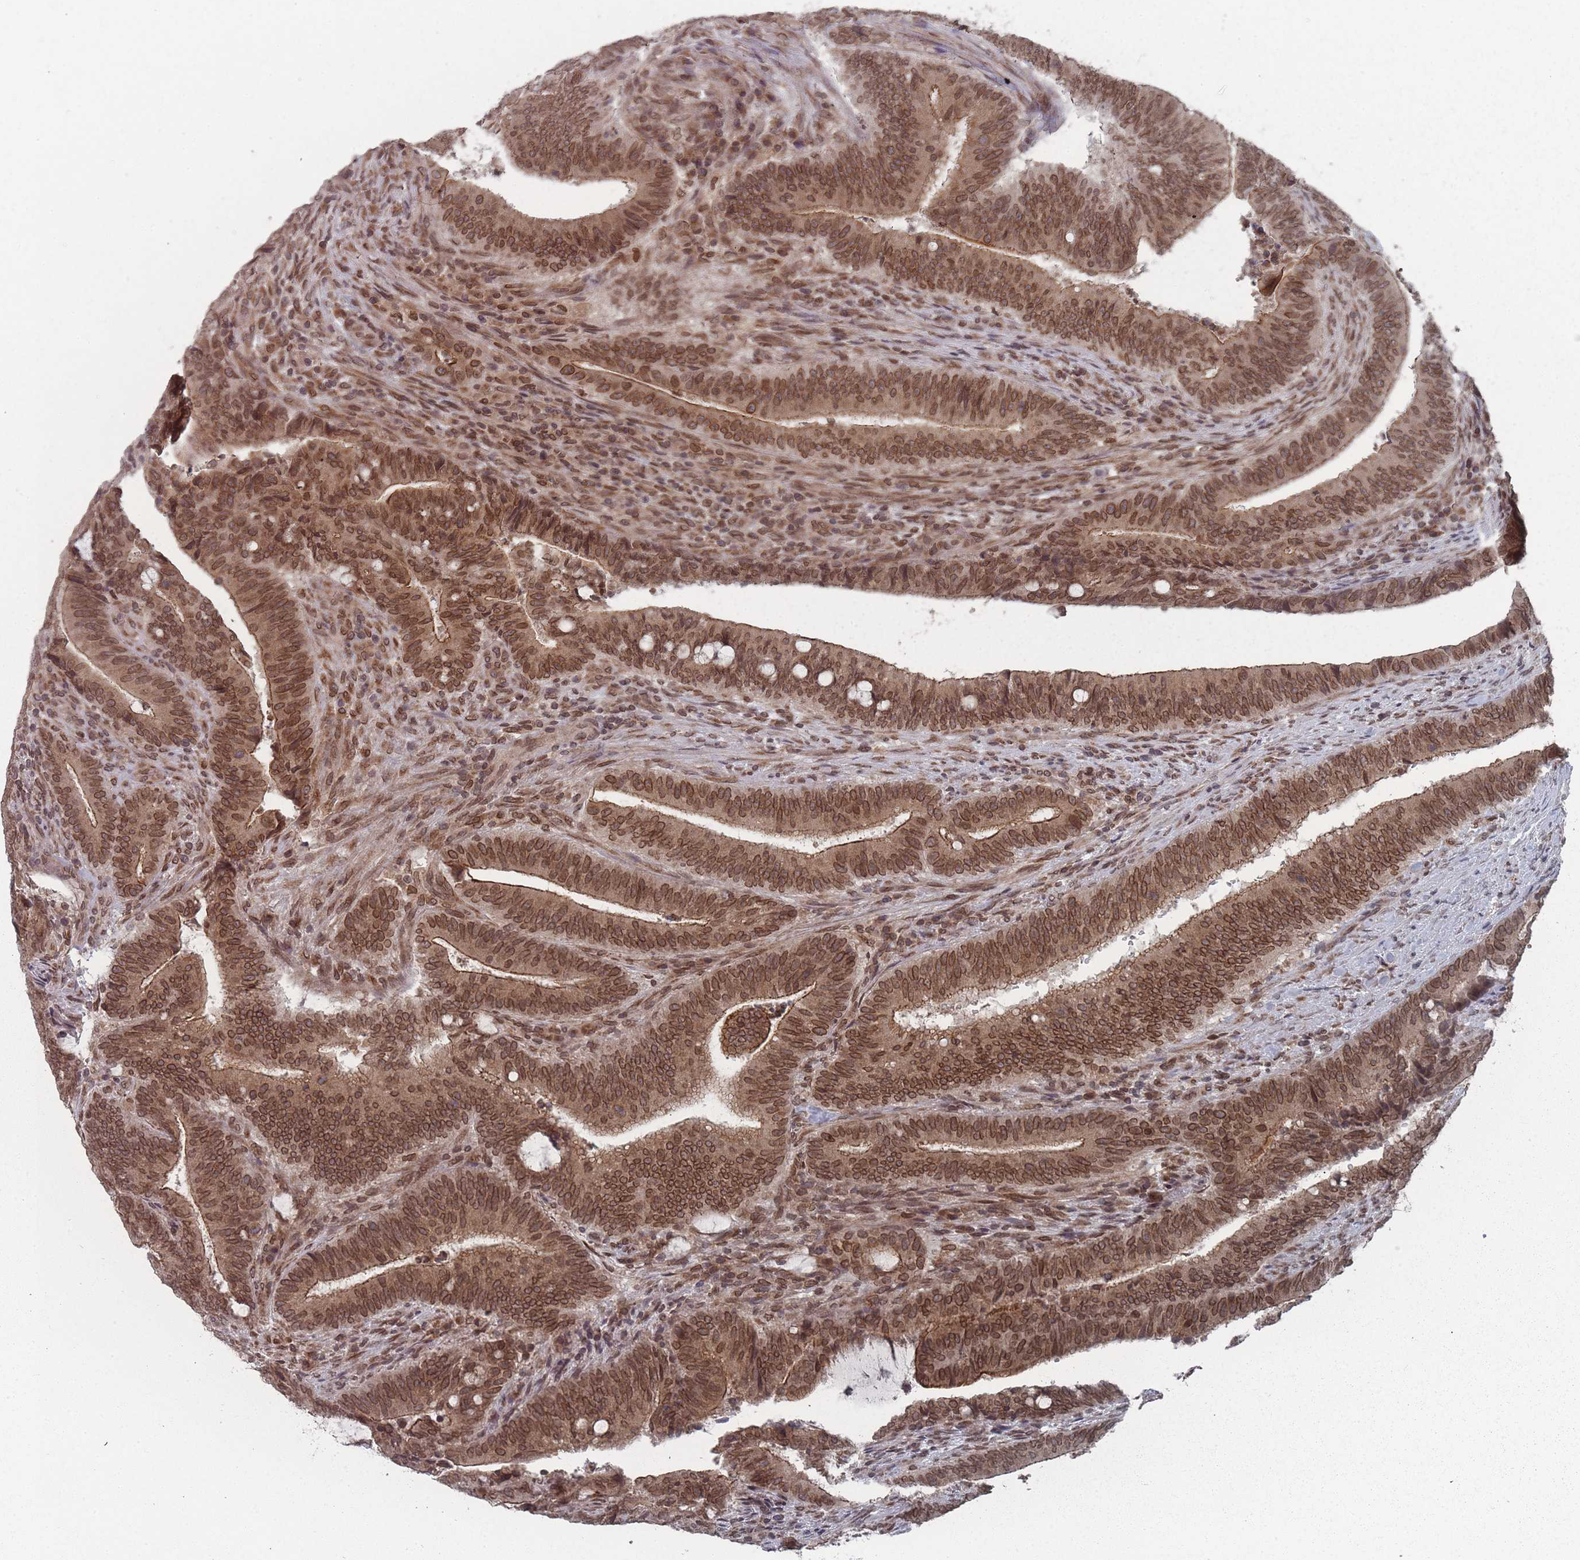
{"staining": {"intensity": "moderate", "quantity": ">75%", "location": "cytoplasmic/membranous,nuclear"}, "tissue": "colorectal cancer", "cell_type": "Tumor cells", "image_type": "cancer", "snomed": [{"axis": "morphology", "description": "Adenocarcinoma, NOS"}, {"axis": "topography", "description": "Colon"}], "caption": "Moderate cytoplasmic/membranous and nuclear protein expression is appreciated in about >75% of tumor cells in adenocarcinoma (colorectal).", "gene": "TBC1D25", "patient": {"sex": "female", "age": 43}}